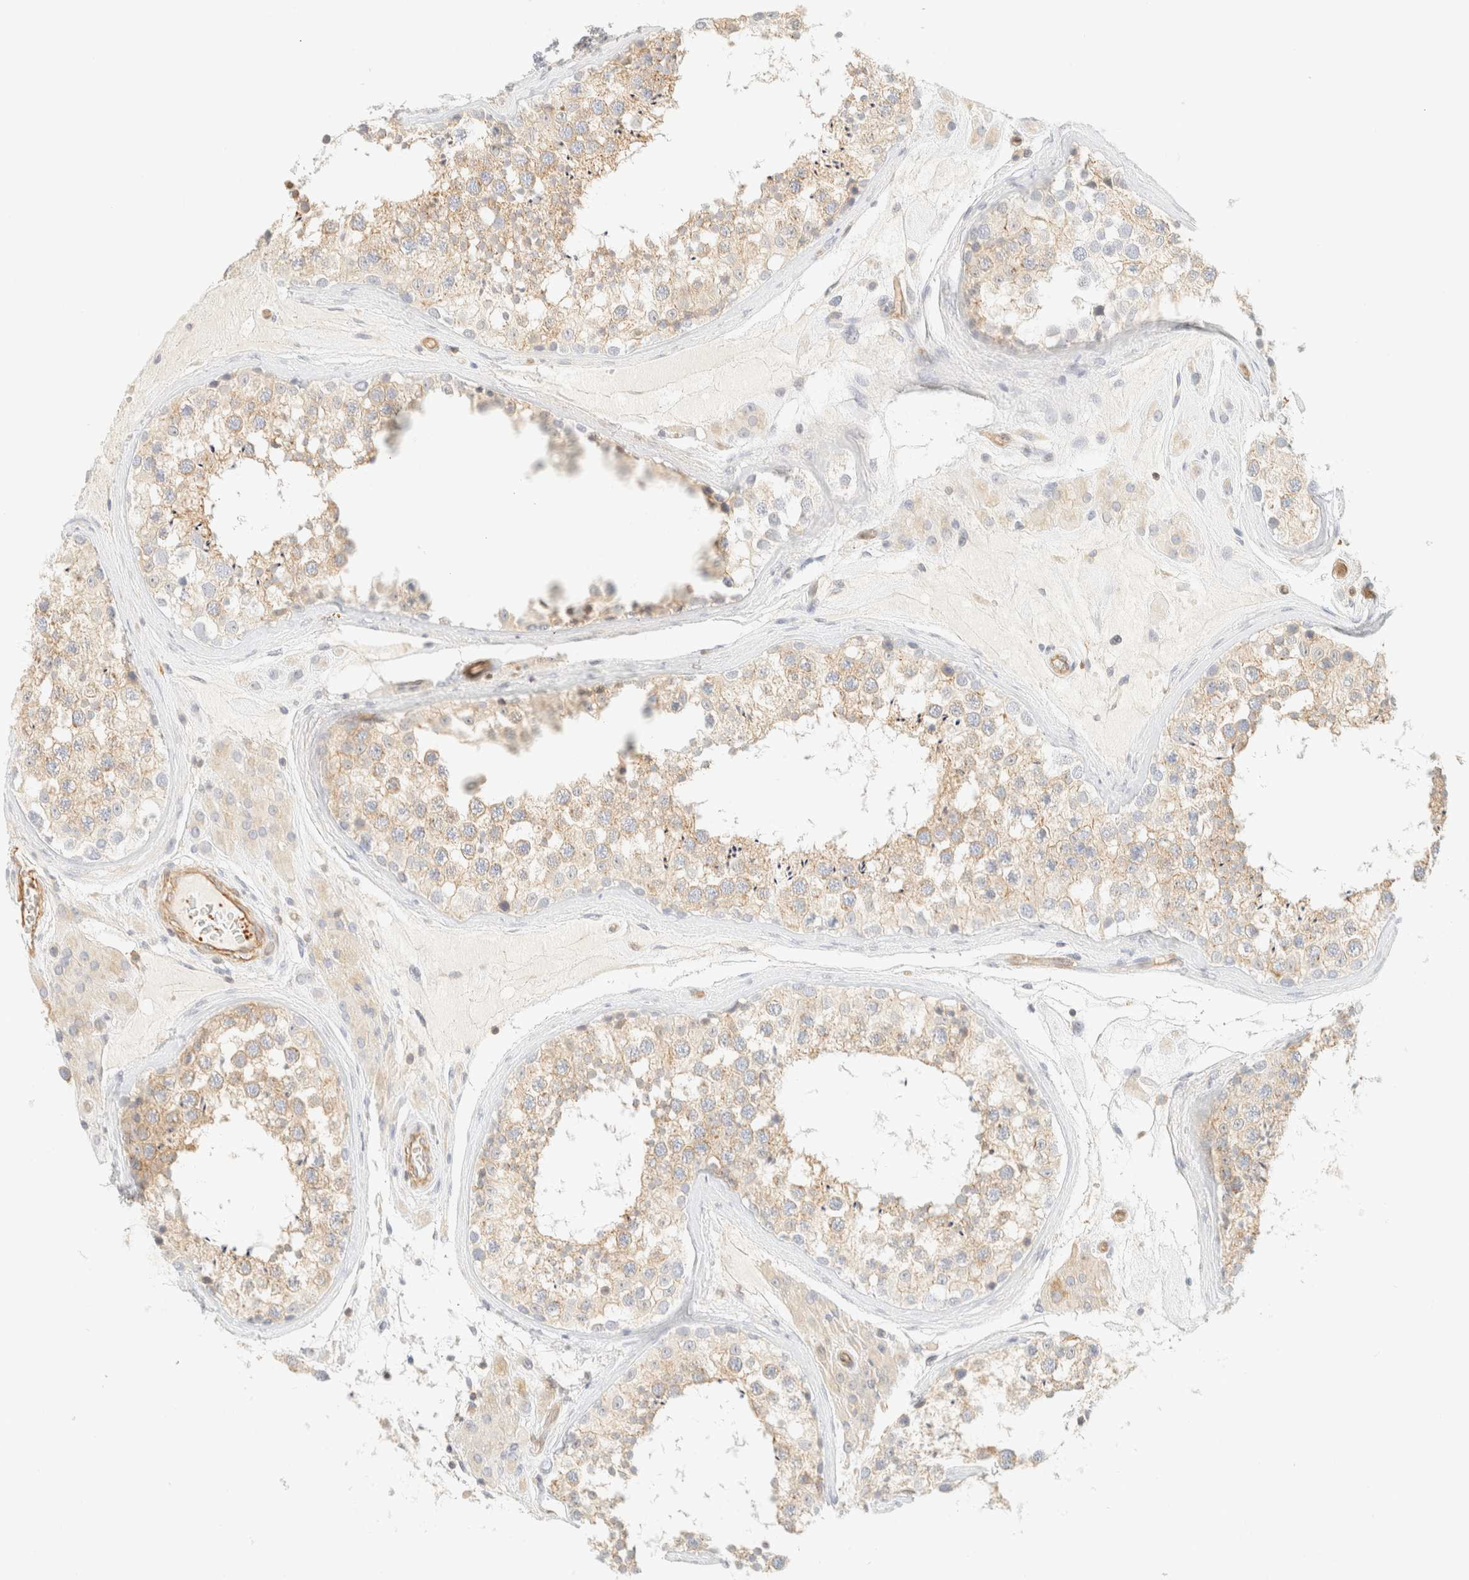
{"staining": {"intensity": "moderate", "quantity": "25%-75%", "location": "cytoplasmic/membranous"}, "tissue": "testis", "cell_type": "Cells in seminiferous ducts", "image_type": "normal", "snomed": [{"axis": "morphology", "description": "Normal tissue, NOS"}, {"axis": "topography", "description": "Testis"}], "caption": "Protein staining reveals moderate cytoplasmic/membranous positivity in approximately 25%-75% of cells in seminiferous ducts in normal testis.", "gene": "OTOP2", "patient": {"sex": "male", "age": 46}}